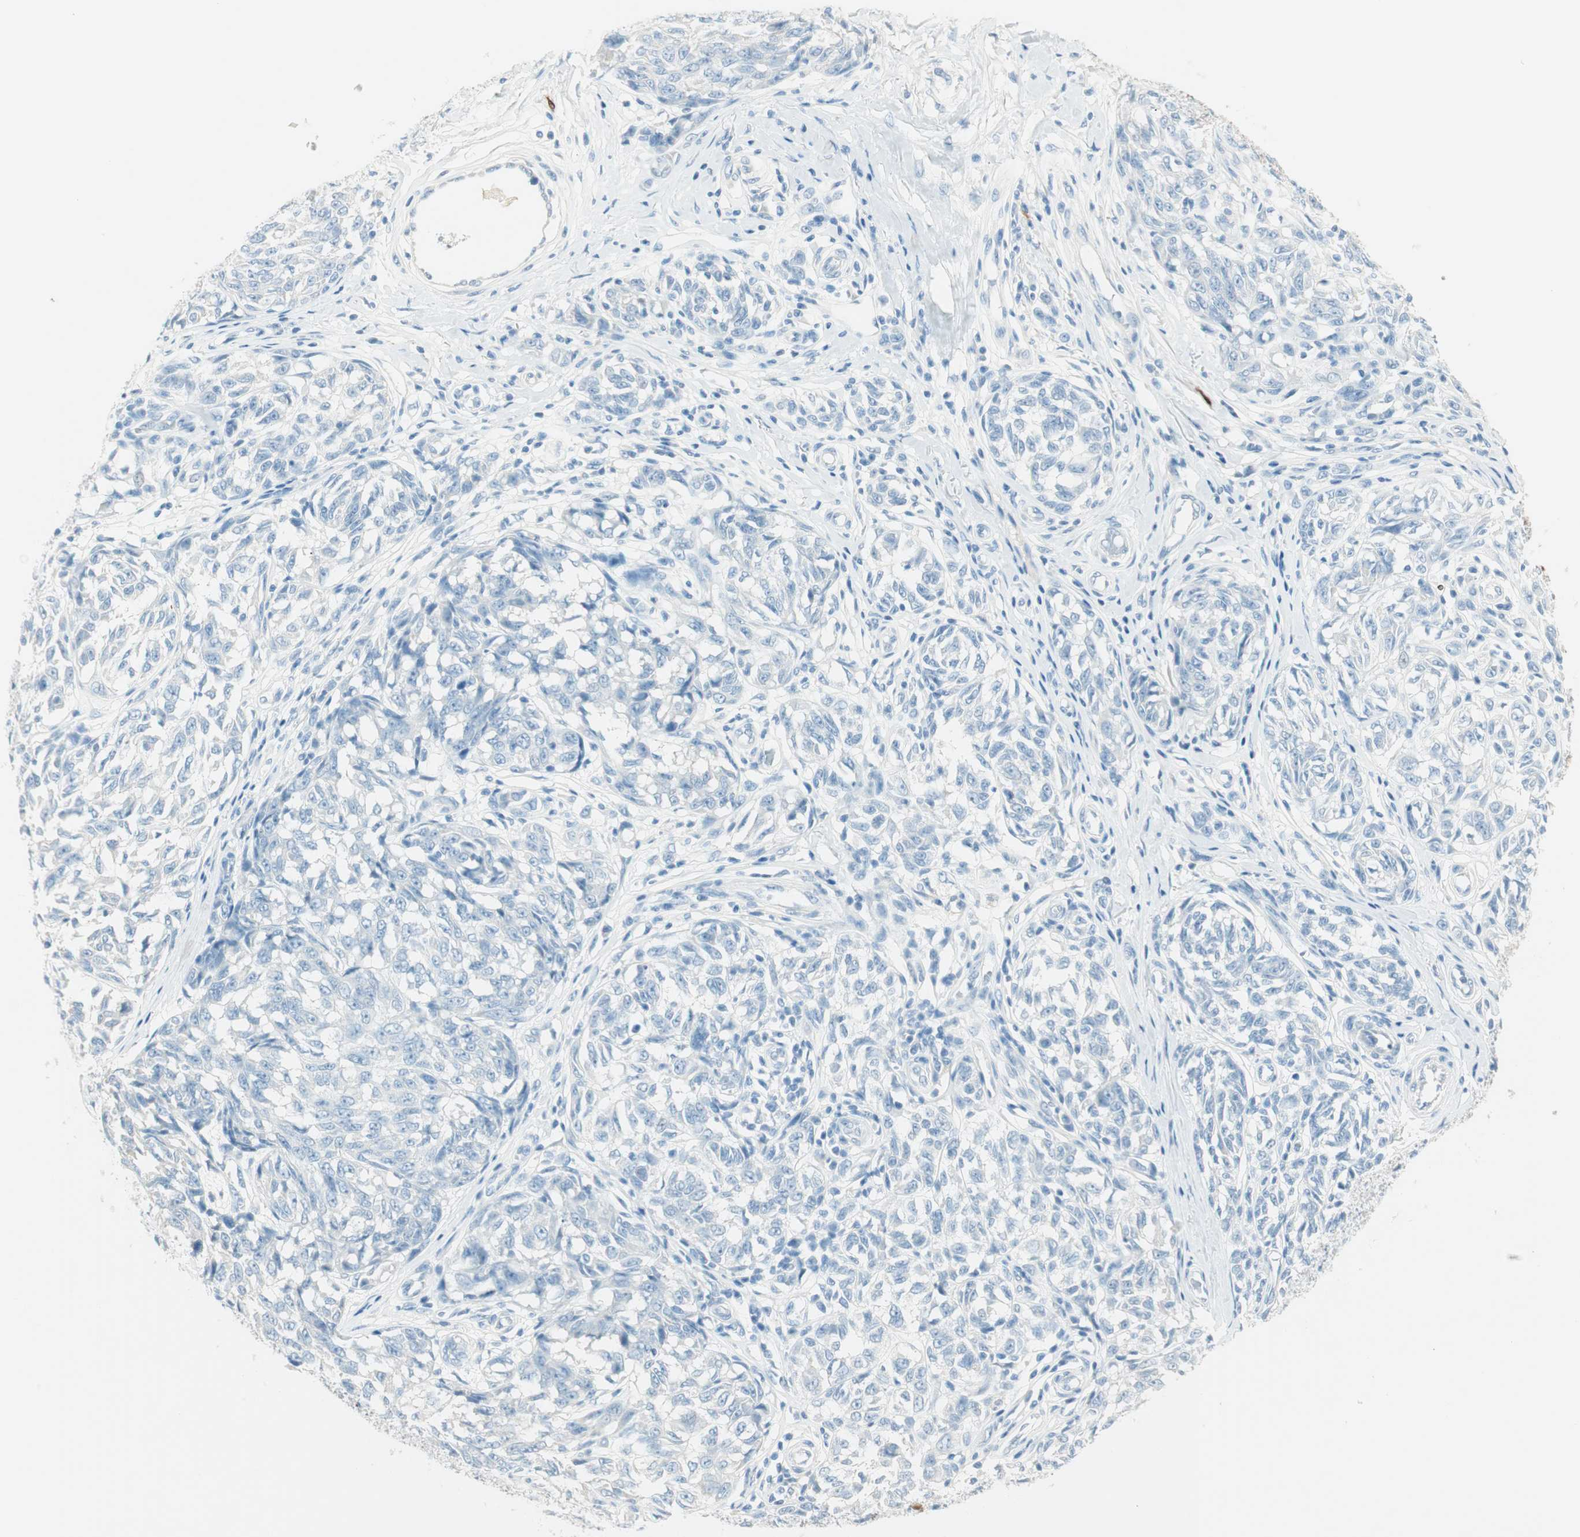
{"staining": {"intensity": "negative", "quantity": "none", "location": "none"}, "tissue": "melanoma", "cell_type": "Tumor cells", "image_type": "cancer", "snomed": [{"axis": "morphology", "description": "Malignant melanoma, NOS"}, {"axis": "topography", "description": "Skin"}], "caption": "IHC micrograph of human malignant melanoma stained for a protein (brown), which shows no staining in tumor cells.", "gene": "HPGD", "patient": {"sex": "female", "age": 64}}